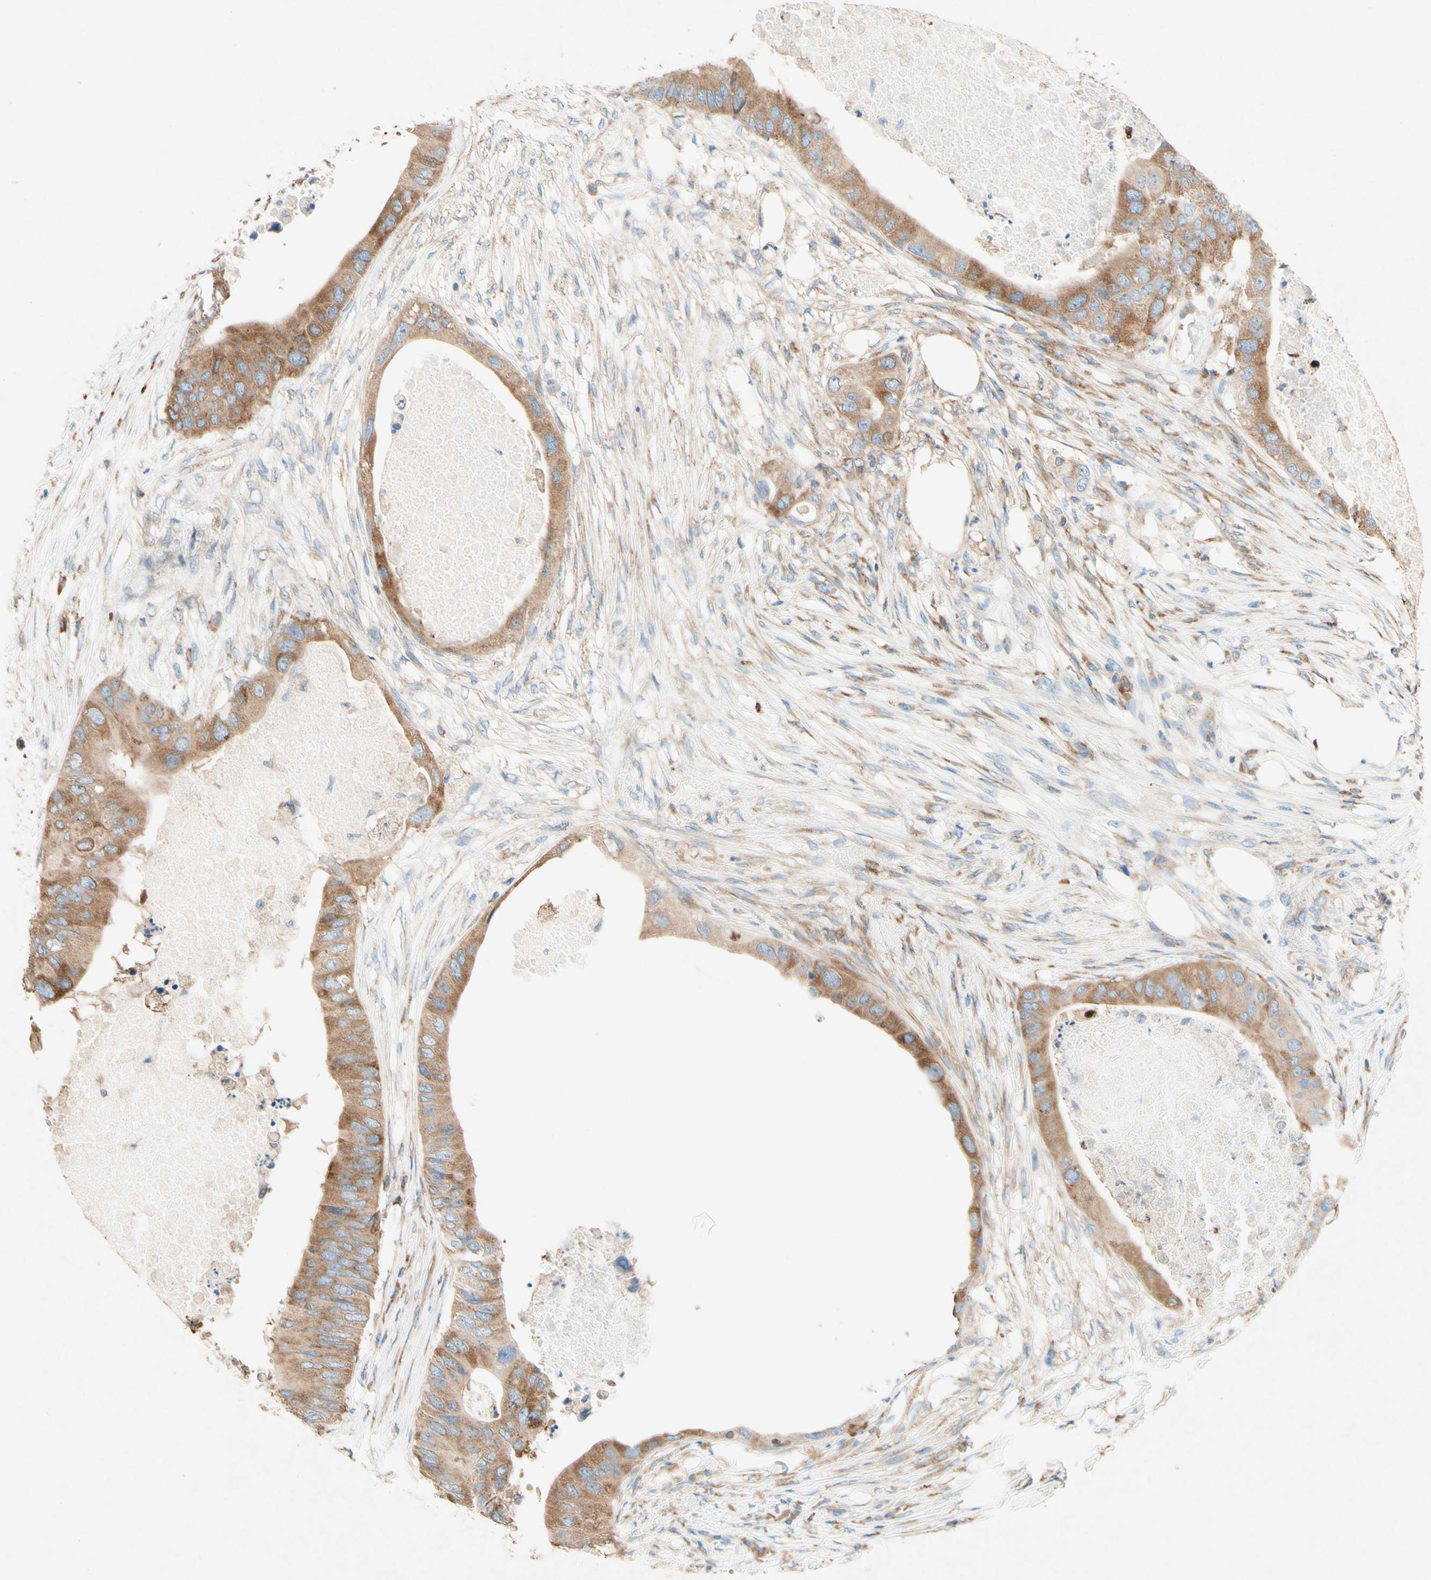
{"staining": {"intensity": "moderate", "quantity": "25%-75%", "location": "cytoplasmic/membranous"}, "tissue": "colorectal cancer", "cell_type": "Tumor cells", "image_type": "cancer", "snomed": [{"axis": "morphology", "description": "Adenocarcinoma, NOS"}, {"axis": "topography", "description": "Colon"}], "caption": "IHC of colorectal adenocarcinoma reveals medium levels of moderate cytoplasmic/membranous expression in approximately 25%-75% of tumor cells.", "gene": "PABPC1", "patient": {"sex": "male", "age": 71}}